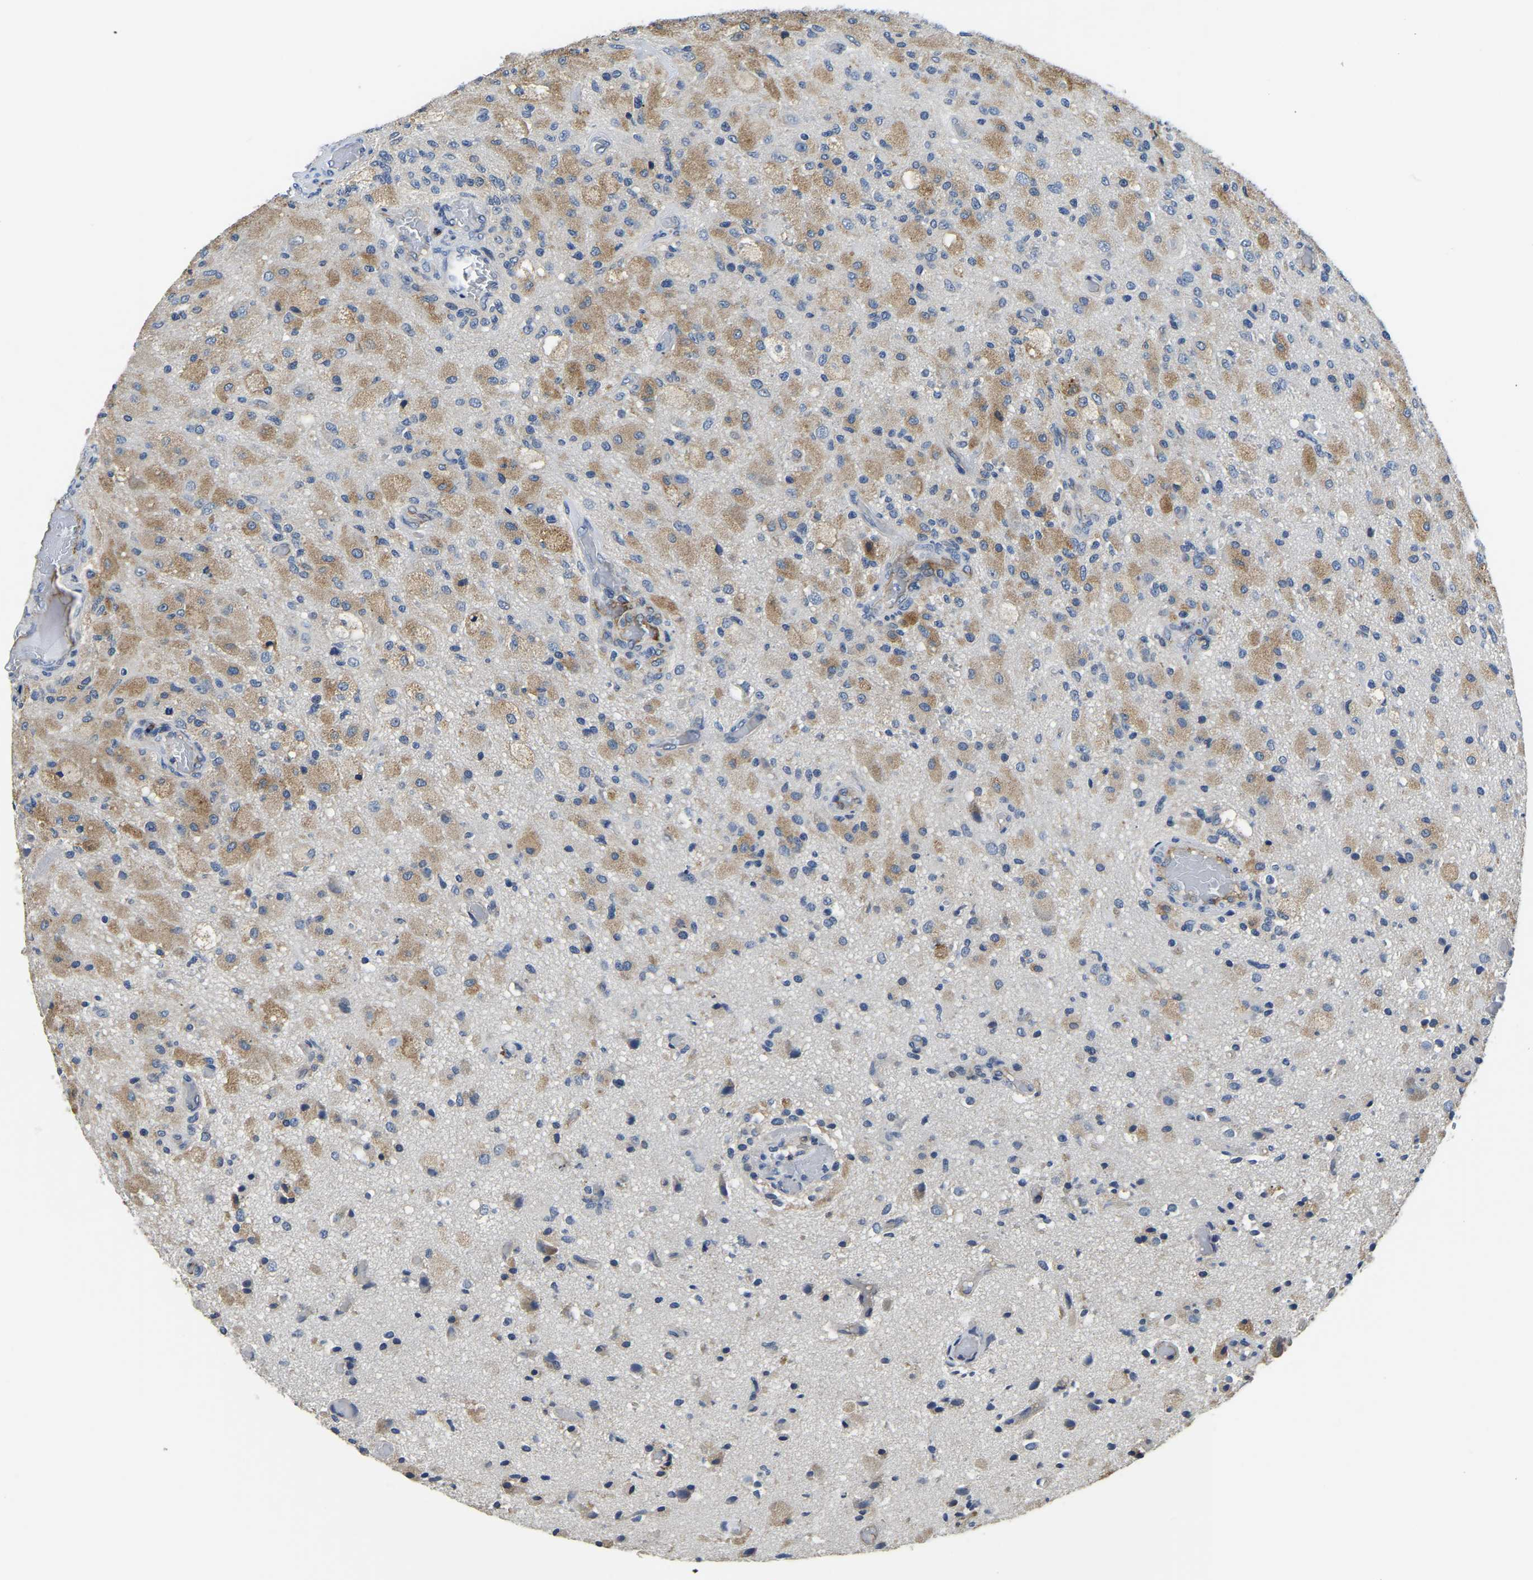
{"staining": {"intensity": "moderate", "quantity": "25%-75%", "location": "cytoplasmic/membranous"}, "tissue": "glioma", "cell_type": "Tumor cells", "image_type": "cancer", "snomed": [{"axis": "morphology", "description": "Normal tissue, NOS"}, {"axis": "morphology", "description": "Glioma, malignant, High grade"}, {"axis": "topography", "description": "Cerebral cortex"}], "caption": "Immunohistochemistry (DAB (3,3'-diaminobenzidine)) staining of human malignant glioma (high-grade) exhibits moderate cytoplasmic/membranous protein positivity in approximately 25%-75% of tumor cells.", "gene": "ITGA2", "patient": {"sex": "male", "age": 77}}